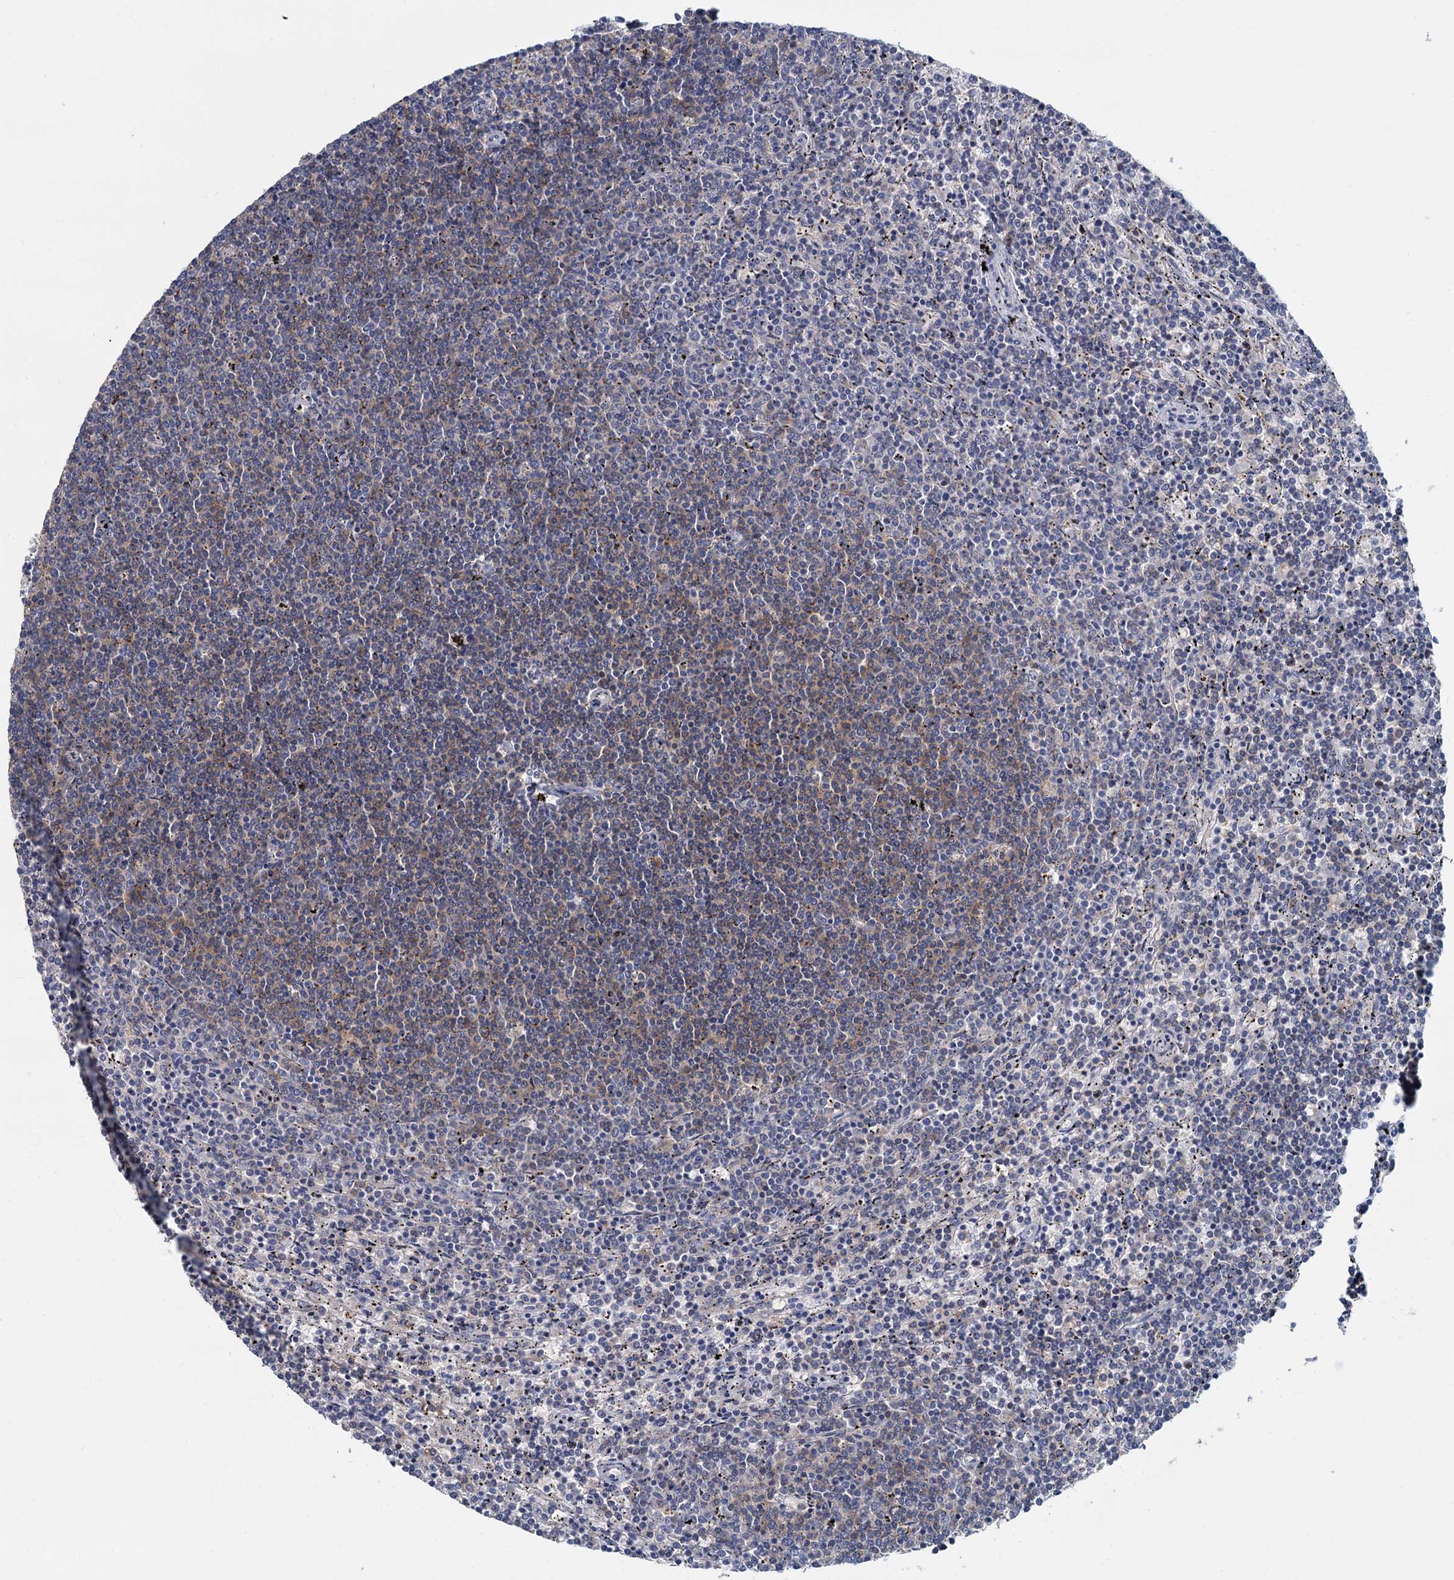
{"staining": {"intensity": "negative", "quantity": "none", "location": "none"}, "tissue": "lymphoma", "cell_type": "Tumor cells", "image_type": "cancer", "snomed": [{"axis": "morphology", "description": "Malignant lymphoma, non-Hodgkin's type, Low grade"}, {"axis": "topography", "description": "Spleen"}], "caption": "Image shows no protein positivity in tumor cells of lymphoma tissue.", "gene": "ACSM3", "patient": {"sex": "female", "age": 50}}